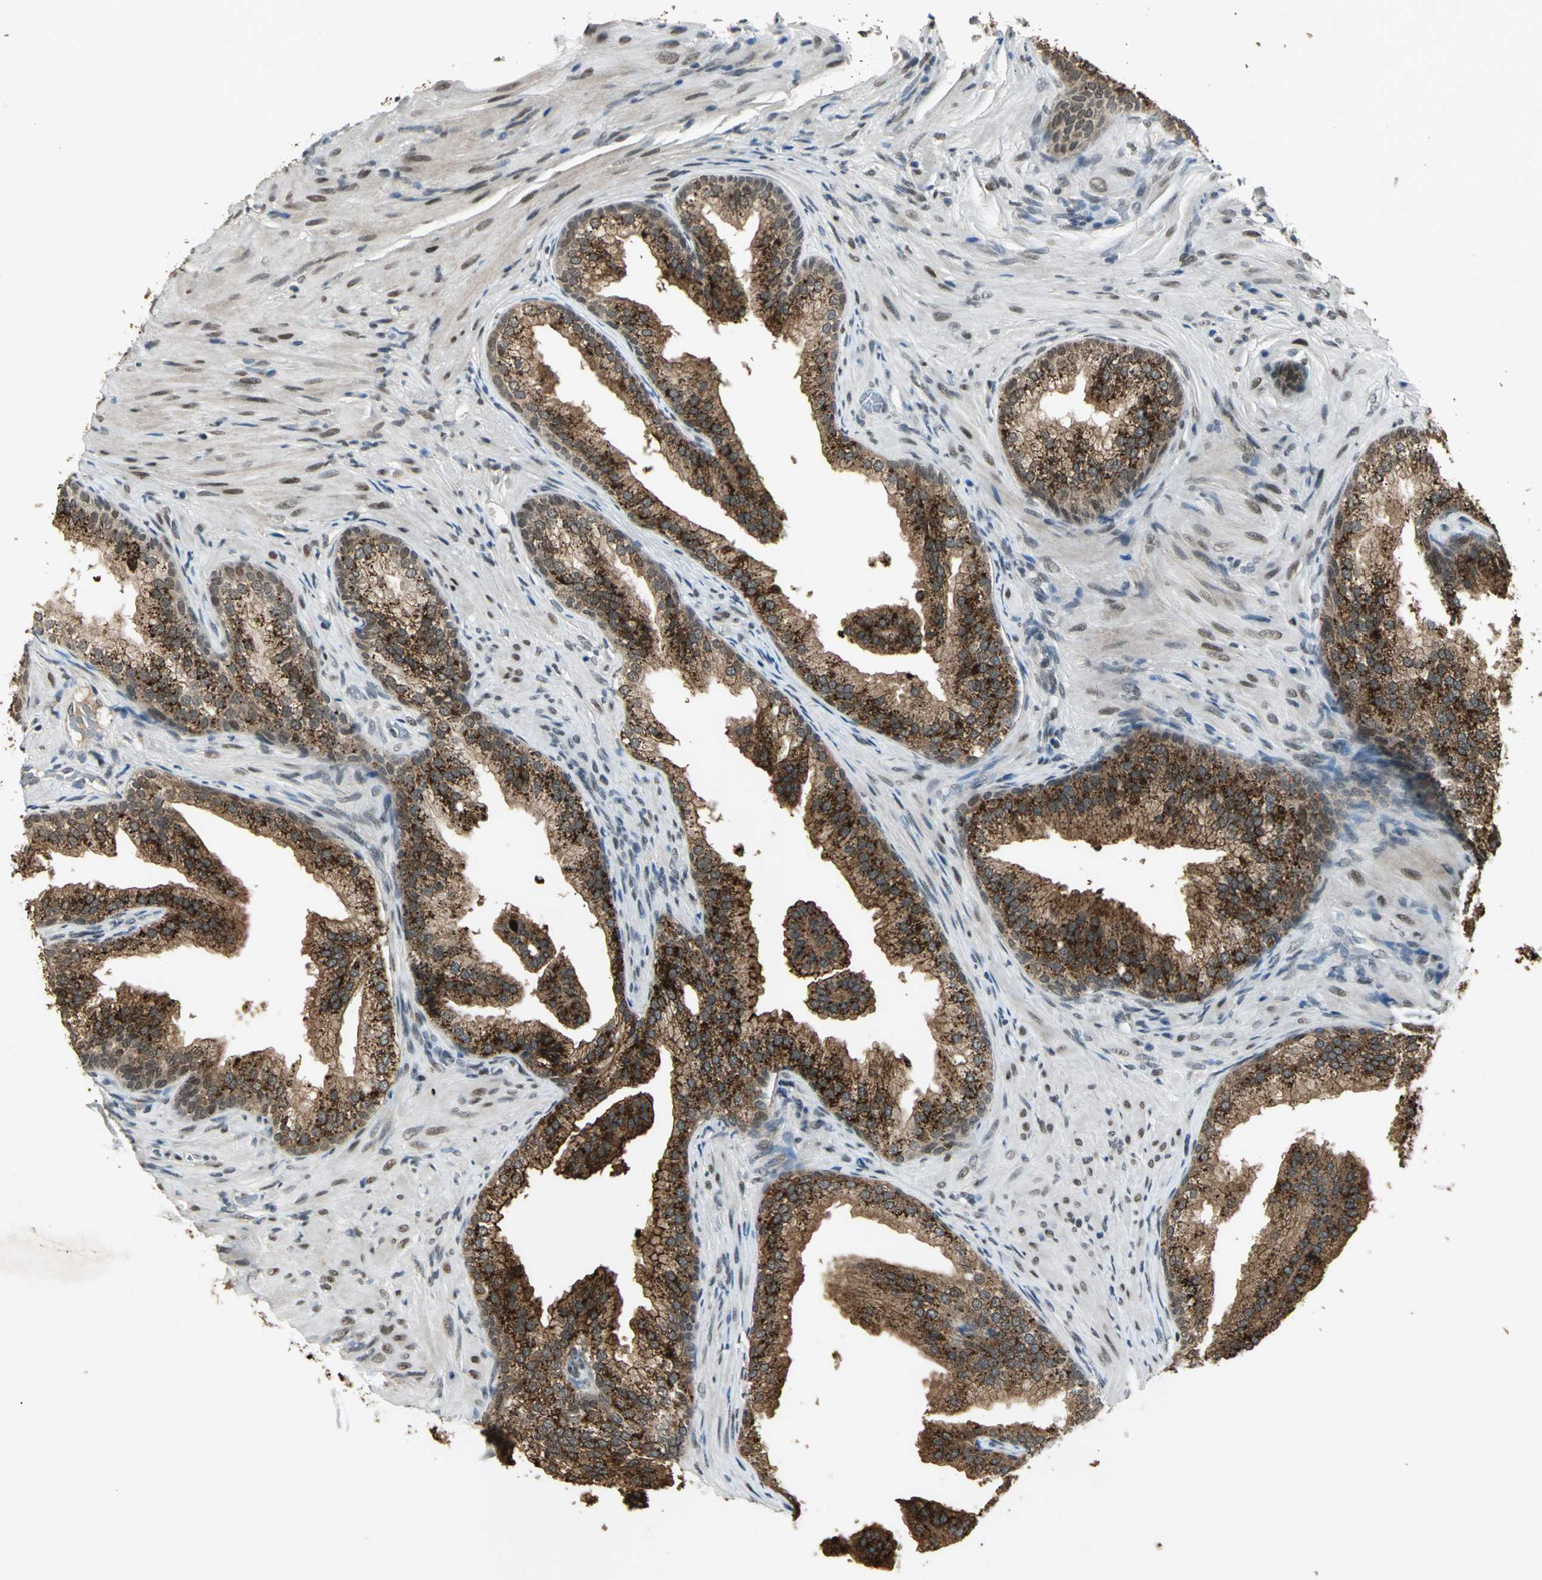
{"staining": {"intensity": "strong", "quantity": ">75%", "location": "cytoplasmic/membranous"}, "tissue": "prostate", "cell_type": "Glandular cells", "image_type": "normal", "snomed": [{"axis": "morphology", "description": "Normal tissue, NOS"}, {"axis": "topography", "description": "Prostate"}], "caption": "Protein staining of unremarkable prostate displays strong cytoplasmic/membranous expression in approximately >75% of glandular cells.", "gene": "RAD17", "patient": {"sex": "male", "age": 76}}